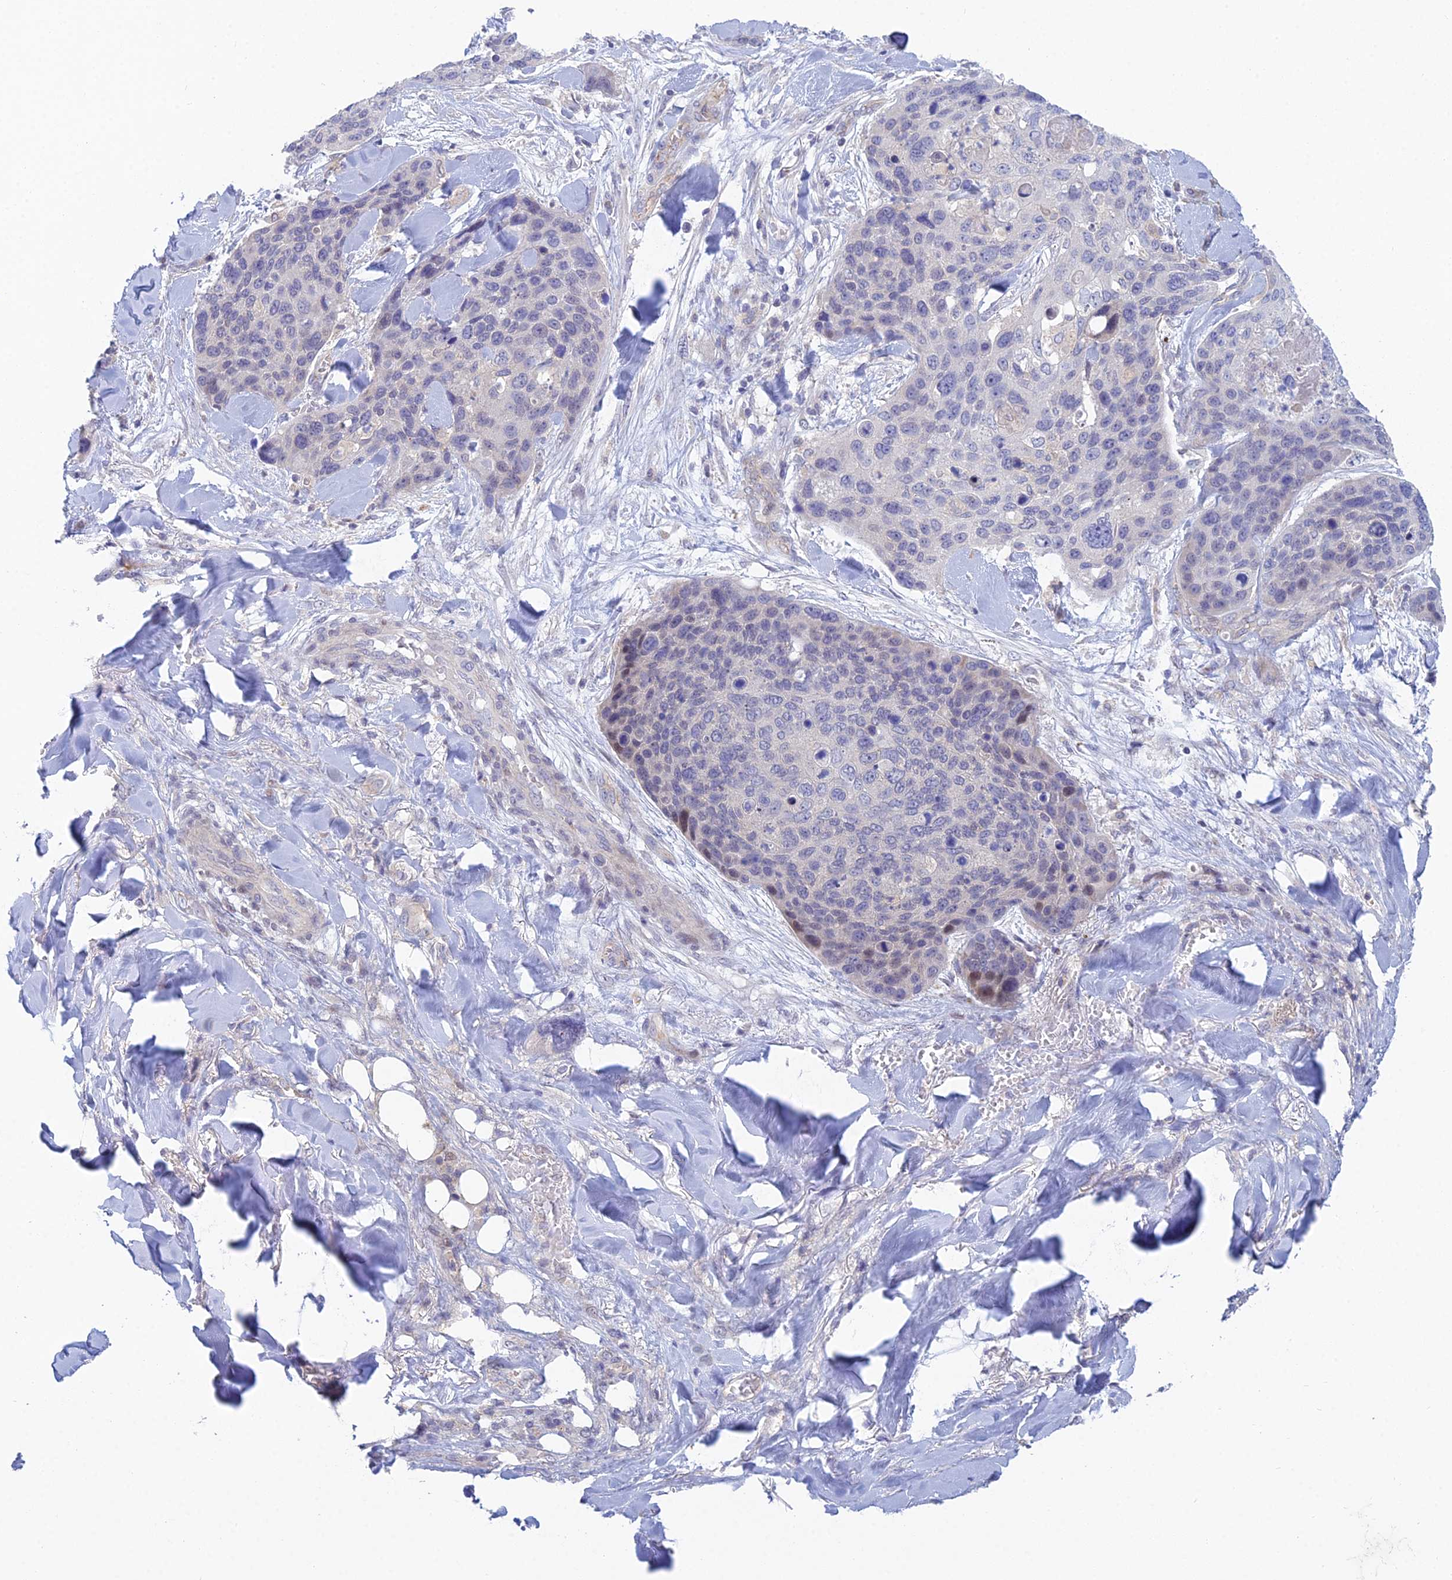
{"staining": {"intensity": "moderate", "quantity": "<25%", "location": "nuclear"}, "tissue": "skin cancer", "cell_type": "Tumor cells", "image_type": "cancer", "snomed": [{"axis": "morphology", "description": "Basal cell carcinoma"}, {"axis": "topography", "description": "Skin"}], "caption": "Protein staining of basal cell carcinoma (skin) tissue demonstrates moderate nuclear expression in approximately <25% of tumor cells. The protein is stained brown, and the nuclei are stained in blue (DAB IHC with brightfield microscopy, high magnification).", "gene": "METTL26", "patient": {"sex": "female", "age": 74}}